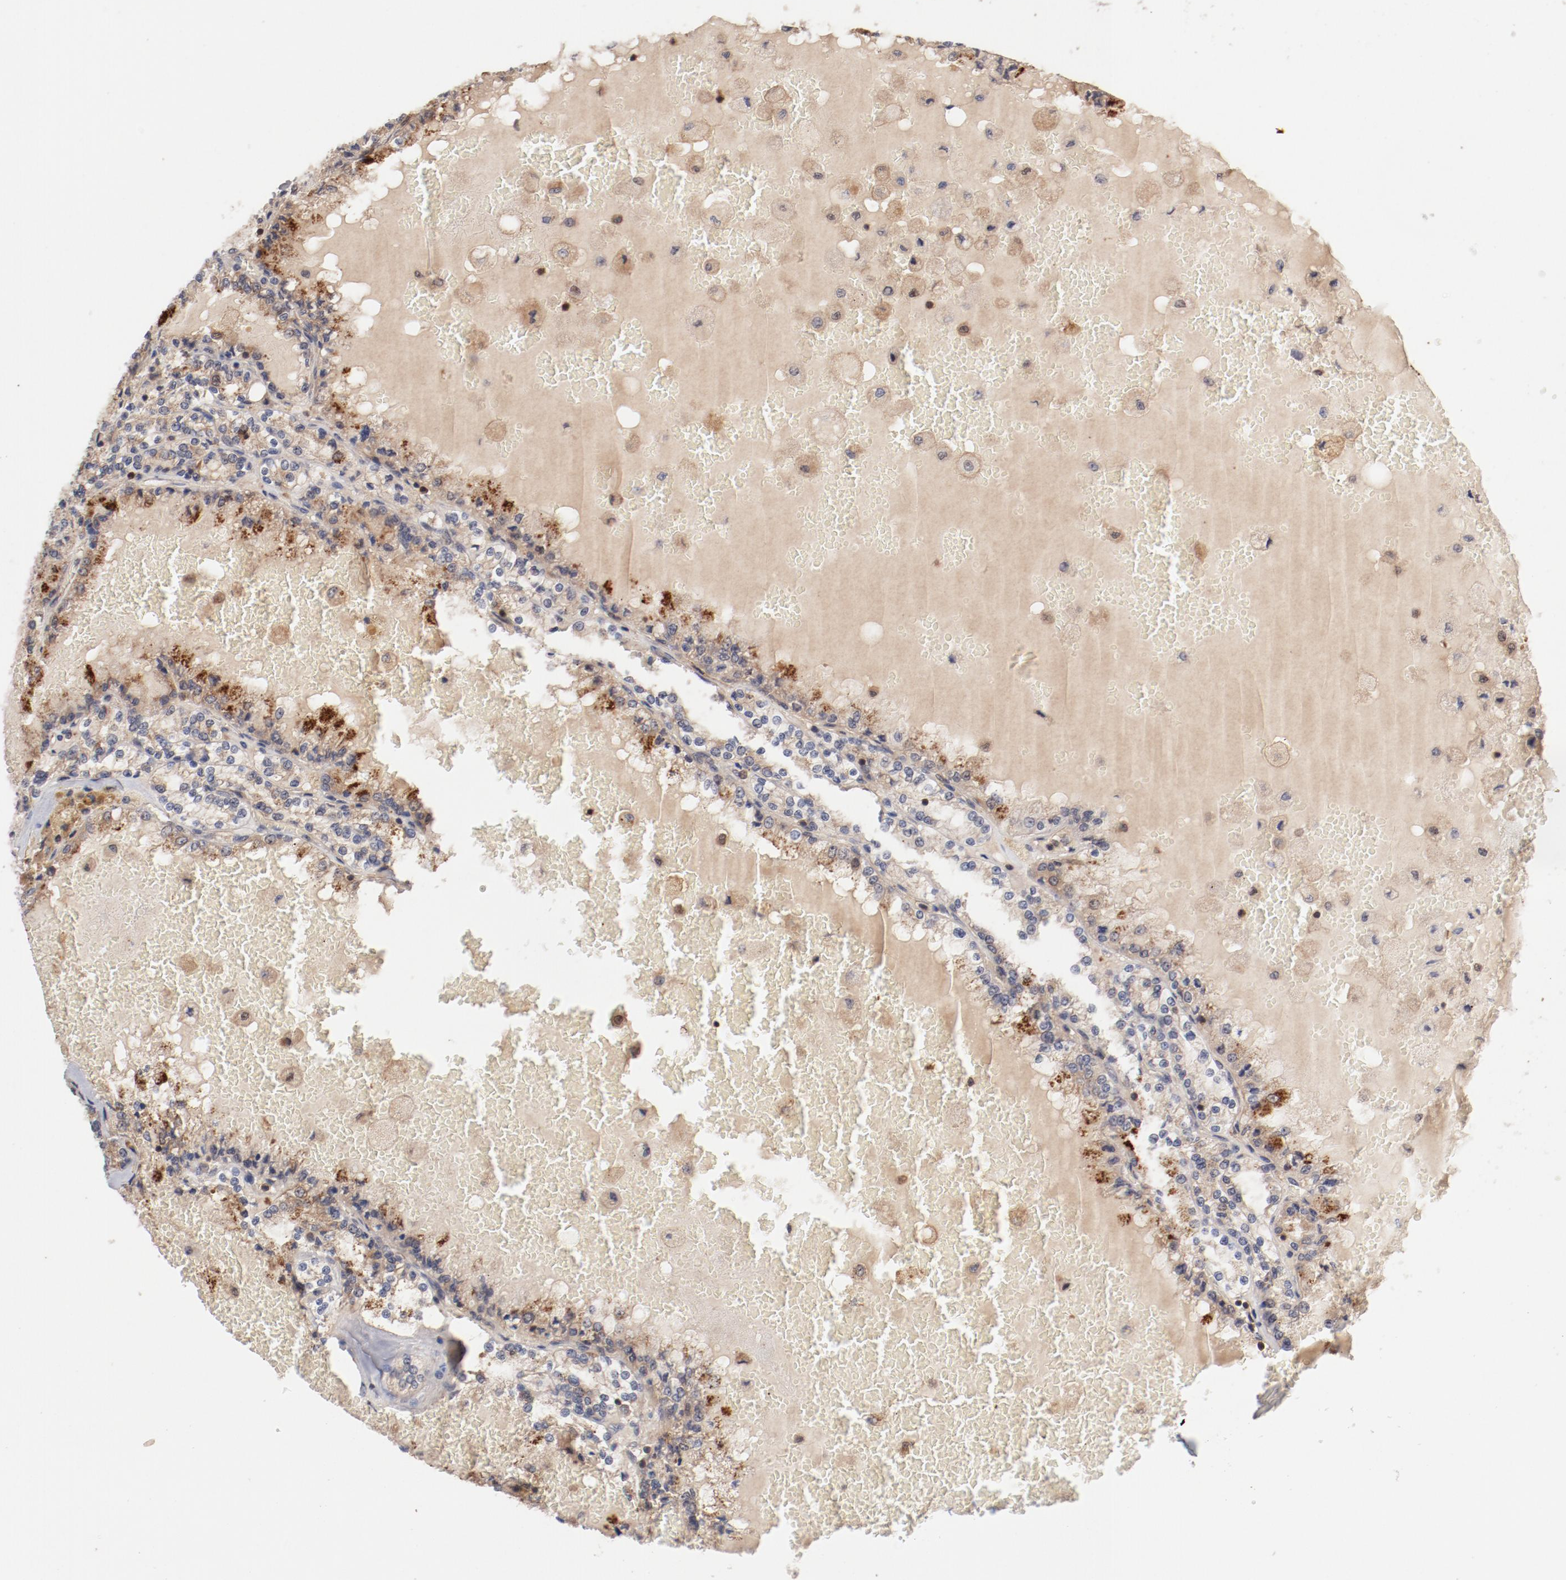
{"staining": {"intensity": "weak", "quantity": ">75%", "location": "cytoplasmic/membranous"}, "tissue": "renal cancer", "cell_type": "Tumor cells", "image_type": "cancer", "snomed": [{"axis": "morphology", "description": "Adenocarcinoma, NOS"}, {"axis": "topography", "description": "Kidney"}], "caption": "IHC micrograph of neoplastic tissue: human renal adenocarcinoma stained using immunohistochemistry shows low levels of weak protein expression localized specifically in the cytoplasmic/membranous of tumor cells, appearing as a cytoplasmic/membranous brown color.", "gene": "GUF1", "patient": {"sex": "female", "age": 56}}